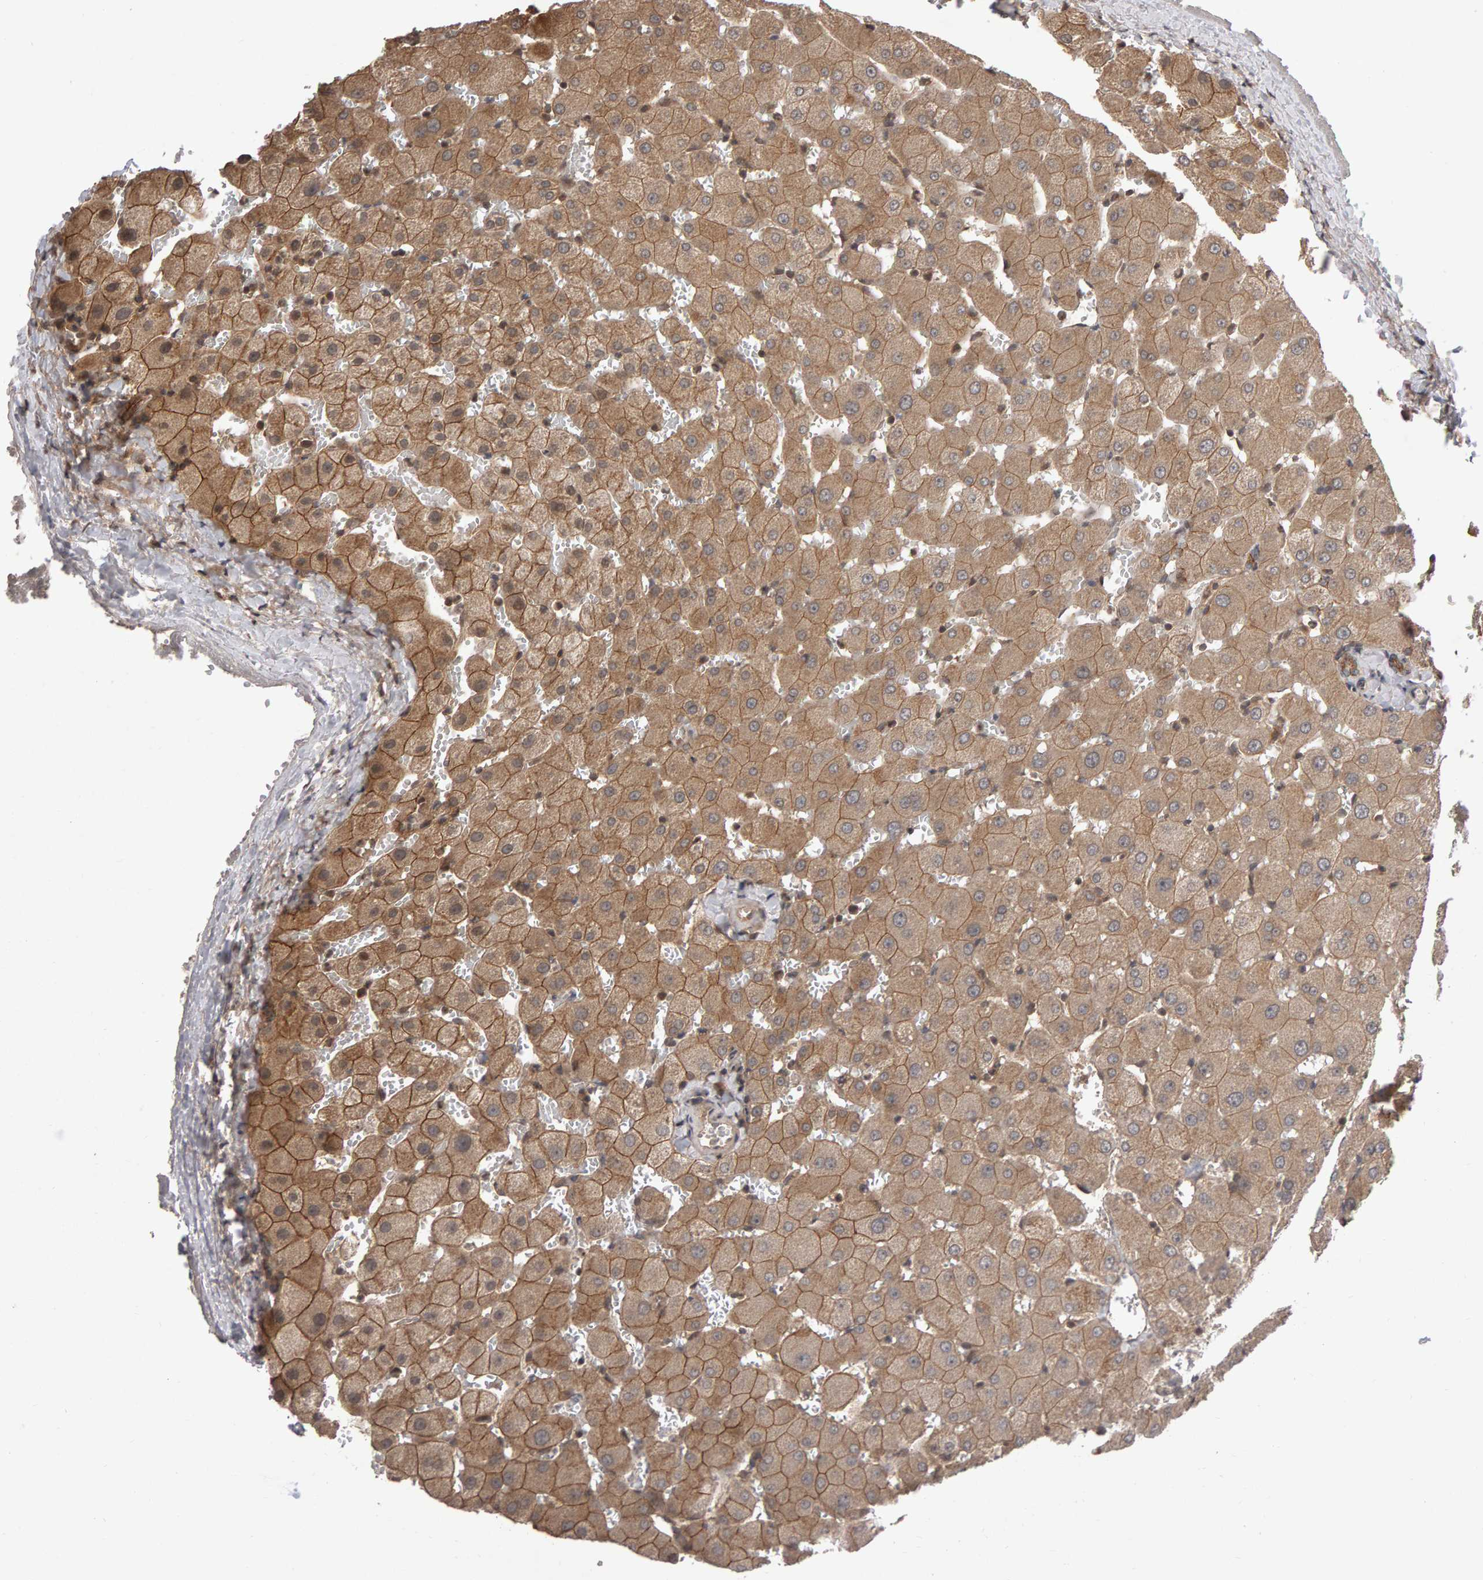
{"staining": {"intensity": "weak", "quantity": ">75%", "location": "cytoplasmic/membranous"}, "tissue": "liver", "cell_type": "Cholangiocytes", "image_type": "normal", "snomed": [{"axis": "morphology", "description": "Normal tissue, NOS"}, {"axis": "topography", "description": "Liver"}], "caption": "Immunohistochemical staining of unremarkable human liver reveals >75% levels of weak cytoplasmic/membranous protein staining in approximately >75% of cholangiocytes. The protein is shown in brown color, while the nuclei are stained blue.", "gene": "SCRIB", "patient": {"sex": "female", "age": 63}}